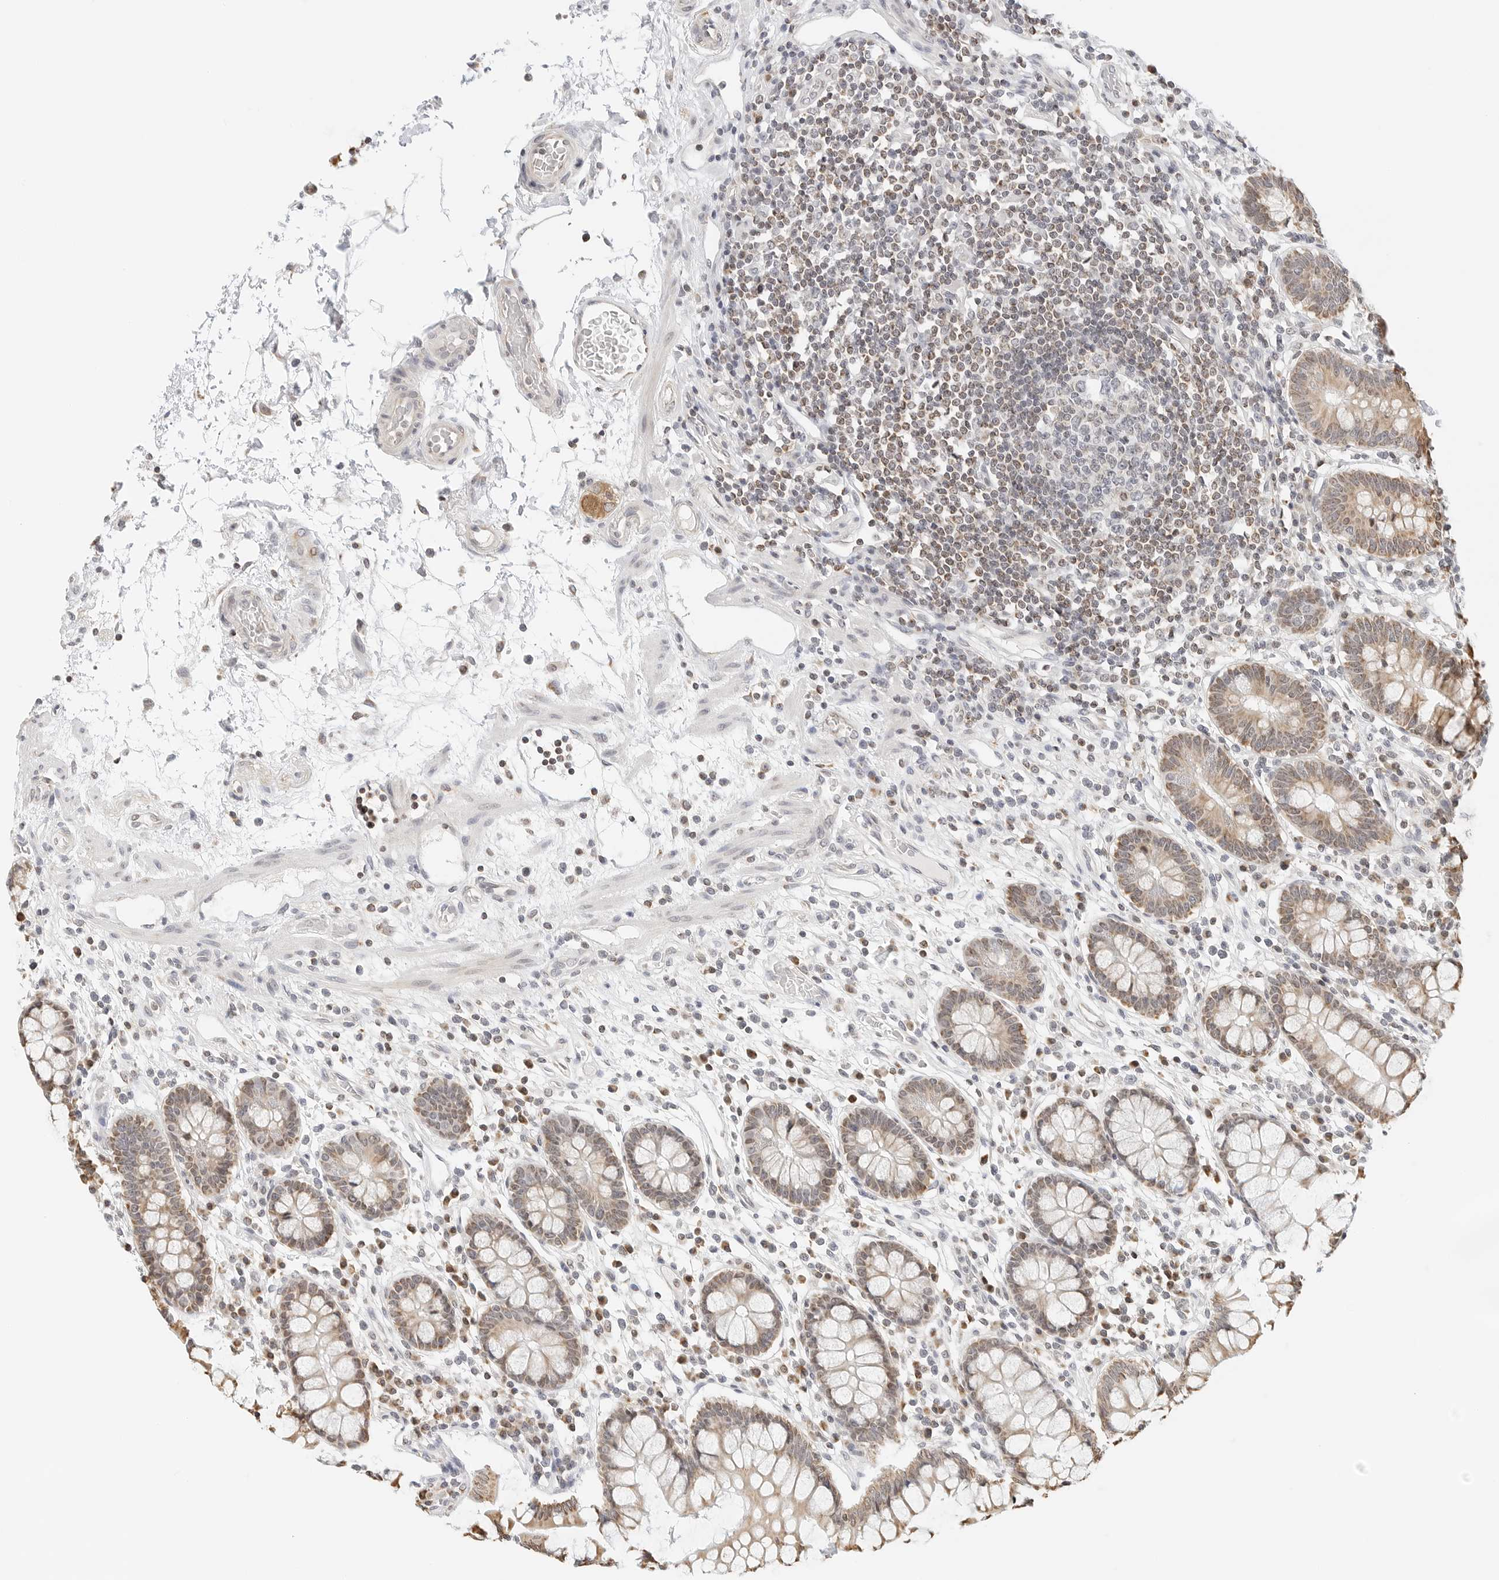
{"staining": {"intensity": "weak", "quantity": ">75%", "location": "cytoplasmic/membranous,nuclear"}, "tissue": "colon", "cell_type": "Endothelial cells", "image_type": "normal", "snomed": [{"axis": "morphology", "description": "Normal tissue, NOS"}, {"axis": "topography", "description": "Colon"}], "caption": "Colon stained with a brown dye demonstrates weak cytoplasmic/membranous,nuclear positive expression in approximately >75% of endothelial cells.", "gene": "ATL1", "patient": {"sex": "female", "age": 79}}